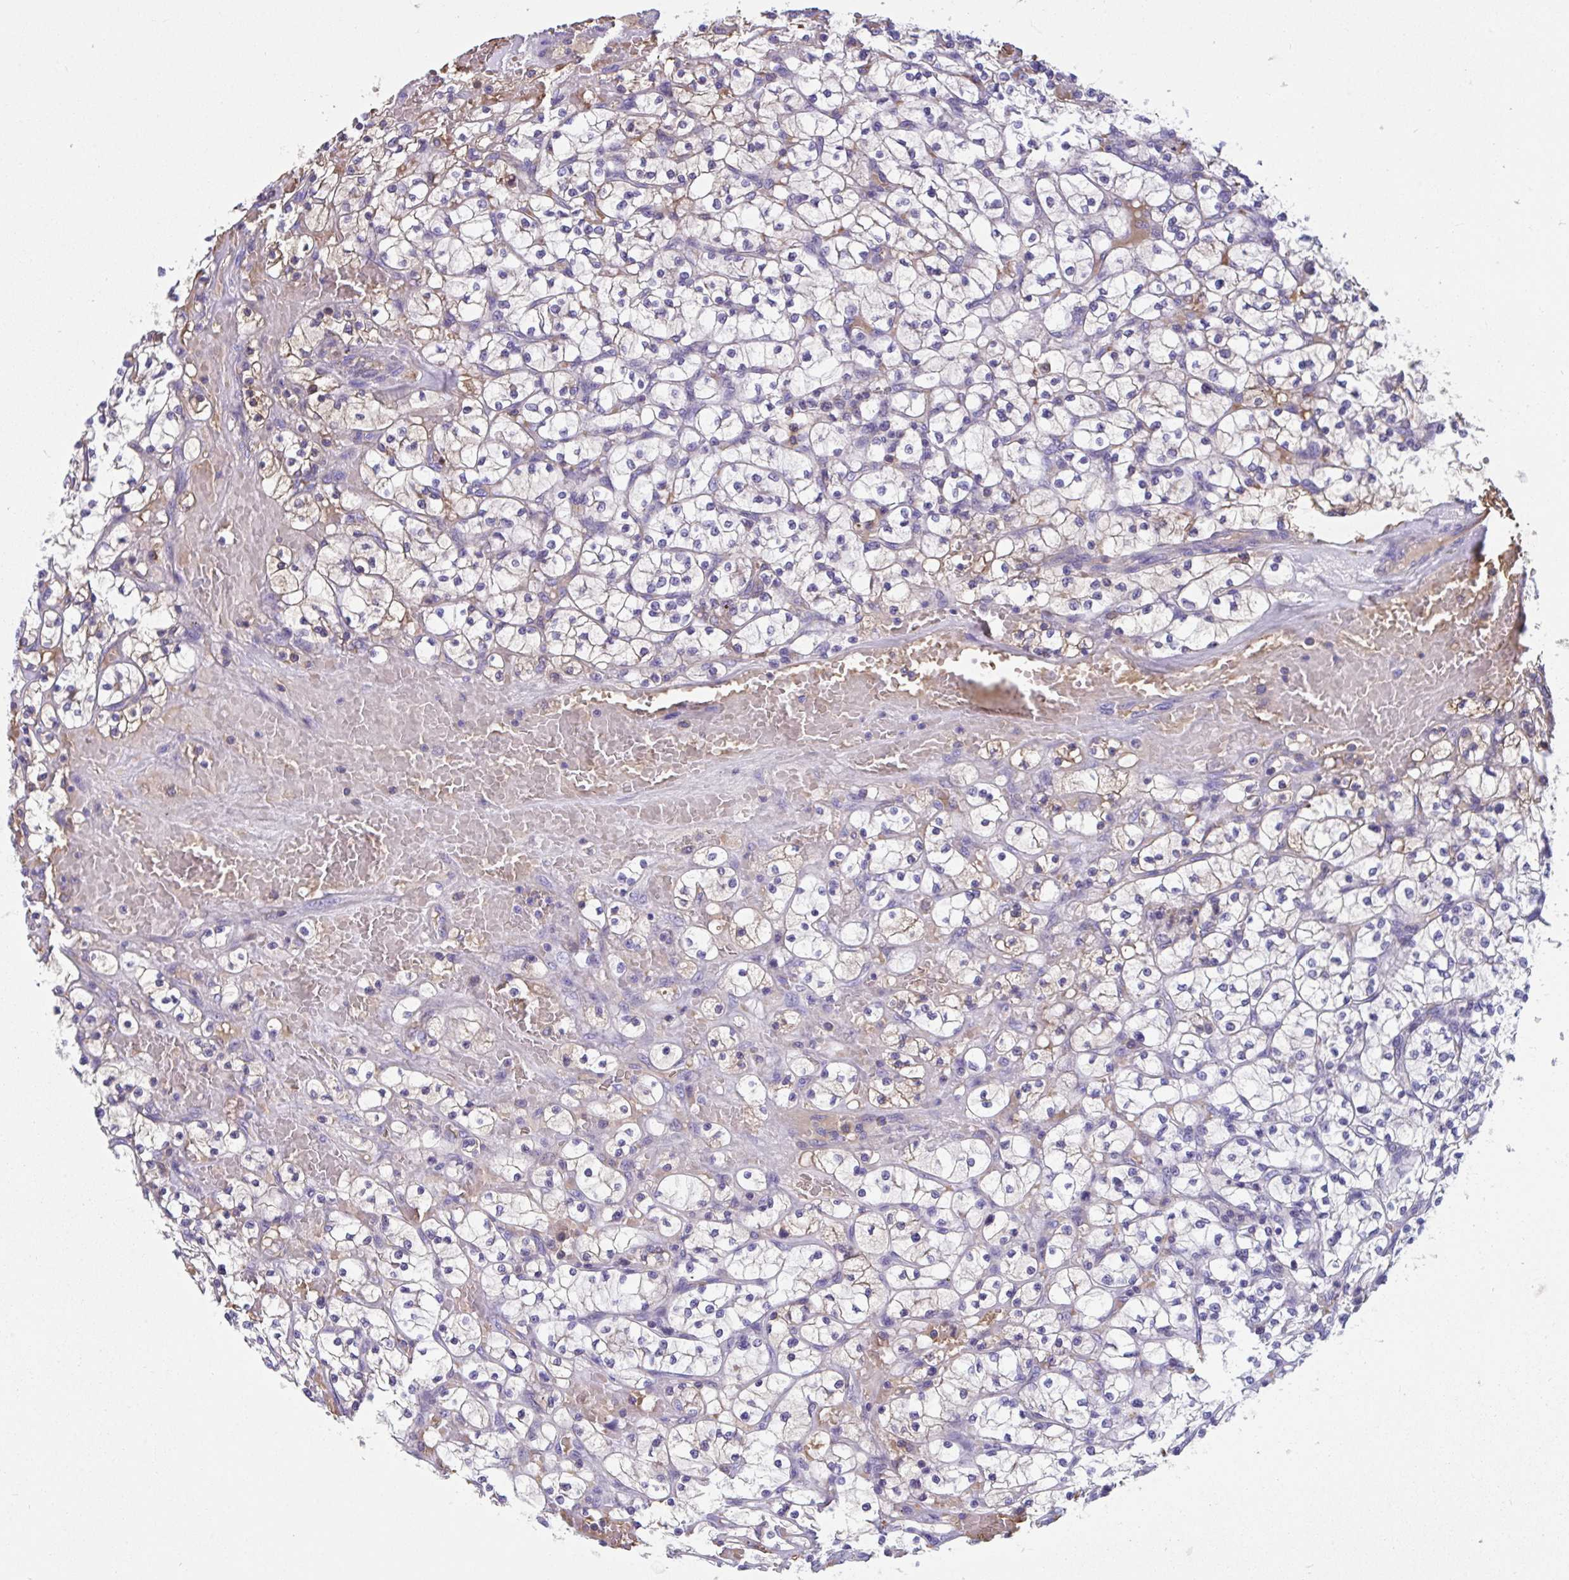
{"staining": {"intensity": "weak", "quantity": "<25%", "location": "cytoplasmic/membranous"}, "tissue": "renal cancer", "cell_type": "Tumor cells", "image_type": "cancer", "snomed": [{"axis": "morphology", "description": "Adenocarcinoma, NOS"}, {"axis": "topography", "description": "Kidney"}], "caption": "This image is of adenocarcinoma (renal) stained with IHC to label a protein in brown with the nuclei are counter-stained blue. There is no staining in tumor cells.", "gene": "TTC30B", "patient": {"sex": "female", "age": 64}}